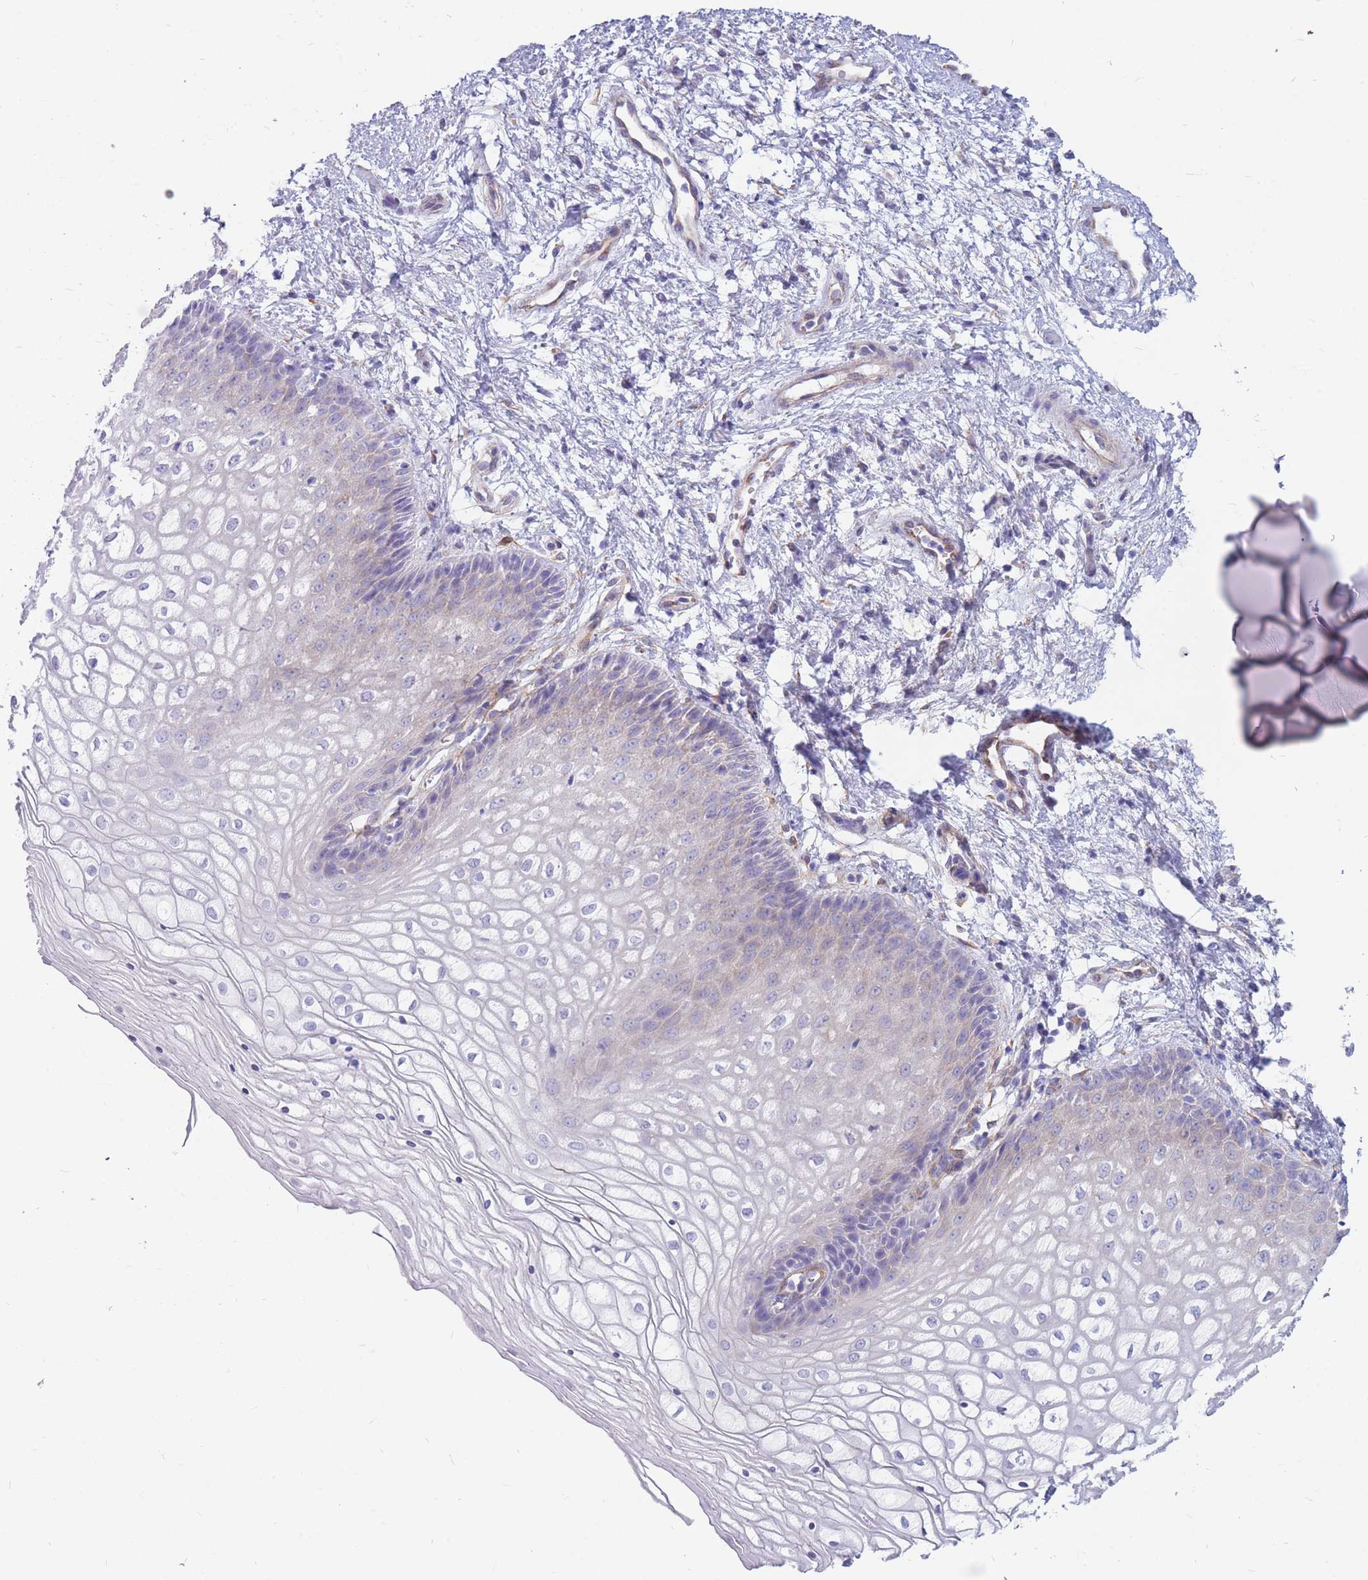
{"staining": {"intensity": "negative", "quantity": "none", "location": "none"}, "tissue": "vagina", "cell_type": "Squamous epithelial cells", "image_type": "normal", "snomed": [{"axis": "morphology", "description": "Normal tissue, NOS"}, {"axis": "topography", "description": "Vagina"}], "caption": "The image shows no significant staining in squamous epithelial cells of vagina.", "gene": "MTSS2", "patient": {"sex": "female", "age": 34}}